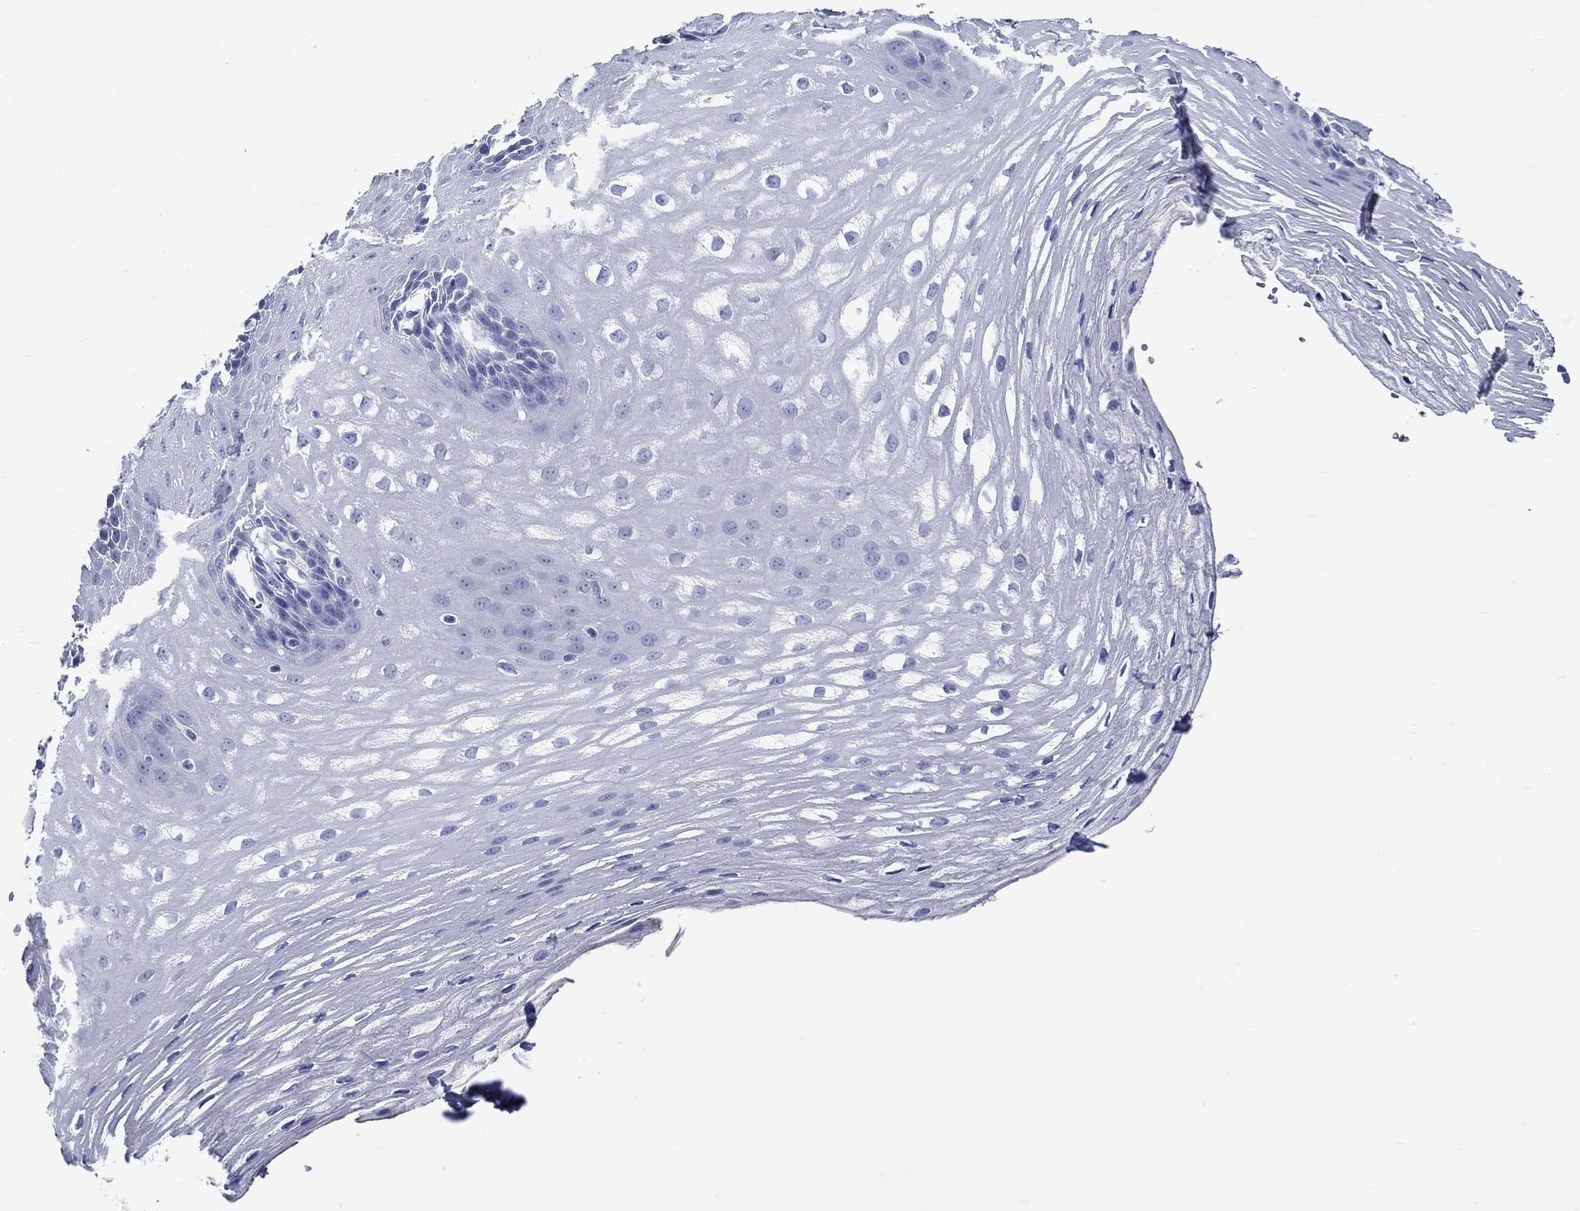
{"staining": {"intensity": "negative", "quantity": "none", "location": "none"}, "tissue": "esophagus", "cell_type": "Squamous epithelial cells", "image_type": "normal", "snomed": [{"axis": "morphology", "description": "Normal tissue, NOS"}, {"axis": "topography", "description": "Esophagus"}], "caption": "Immunohistochemistry (IHC) micrograph of unremarkable esophagus: esophagus stained with DAB displays no significant protein expression in squamous epithelial cells. The staining is performed using DAB (3,3'-diaminobenzidine) brown chromogen with nuclei counter-stained in using hematoxylin.", "gene": "FBXO2", "patient": {"sex": "male", "age": 72}}